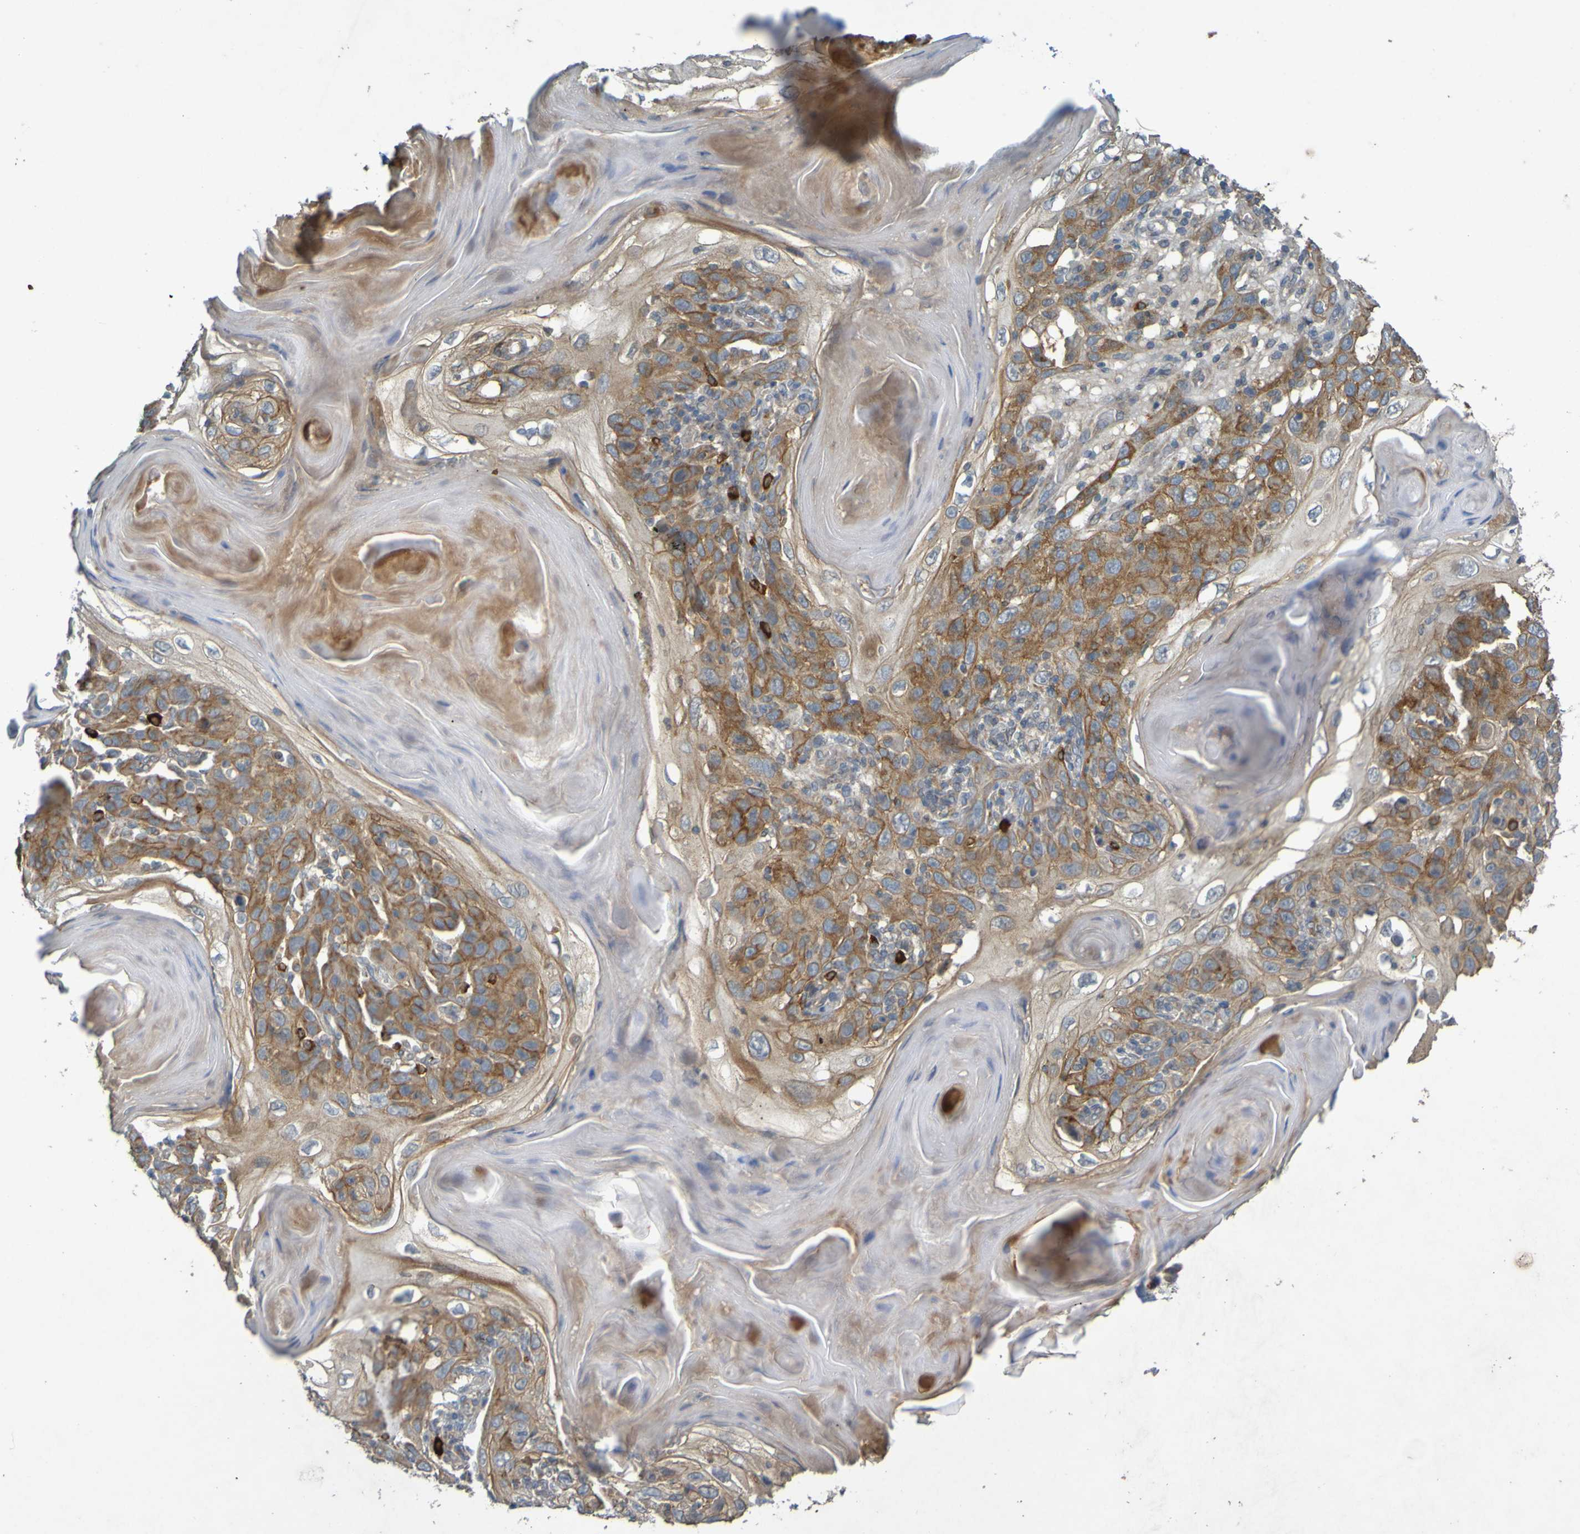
{"staining": {"intensity": "moderate", "quantity": ">75%", "location": "cytoplasmic/membranous"}, "tissue": "skin cancer", "cell_type": "Tumor cells", "image_type": "cancer", "snomed": [{"axis": "morphology", "description": "Squamous cell carcinoma, NOS"}, {"axis": "topography", "description": "Skin"}], "caption": "Approximately >75% of tumor cells in human skin cancer (squamous cell carcinoma) exhibit moderate cytoplasmic/membranous protein staining as visualized by brown immunohistochemical staining.", "gene": "B3GAT2", "patient": {"sex": "female", "age": 88}}